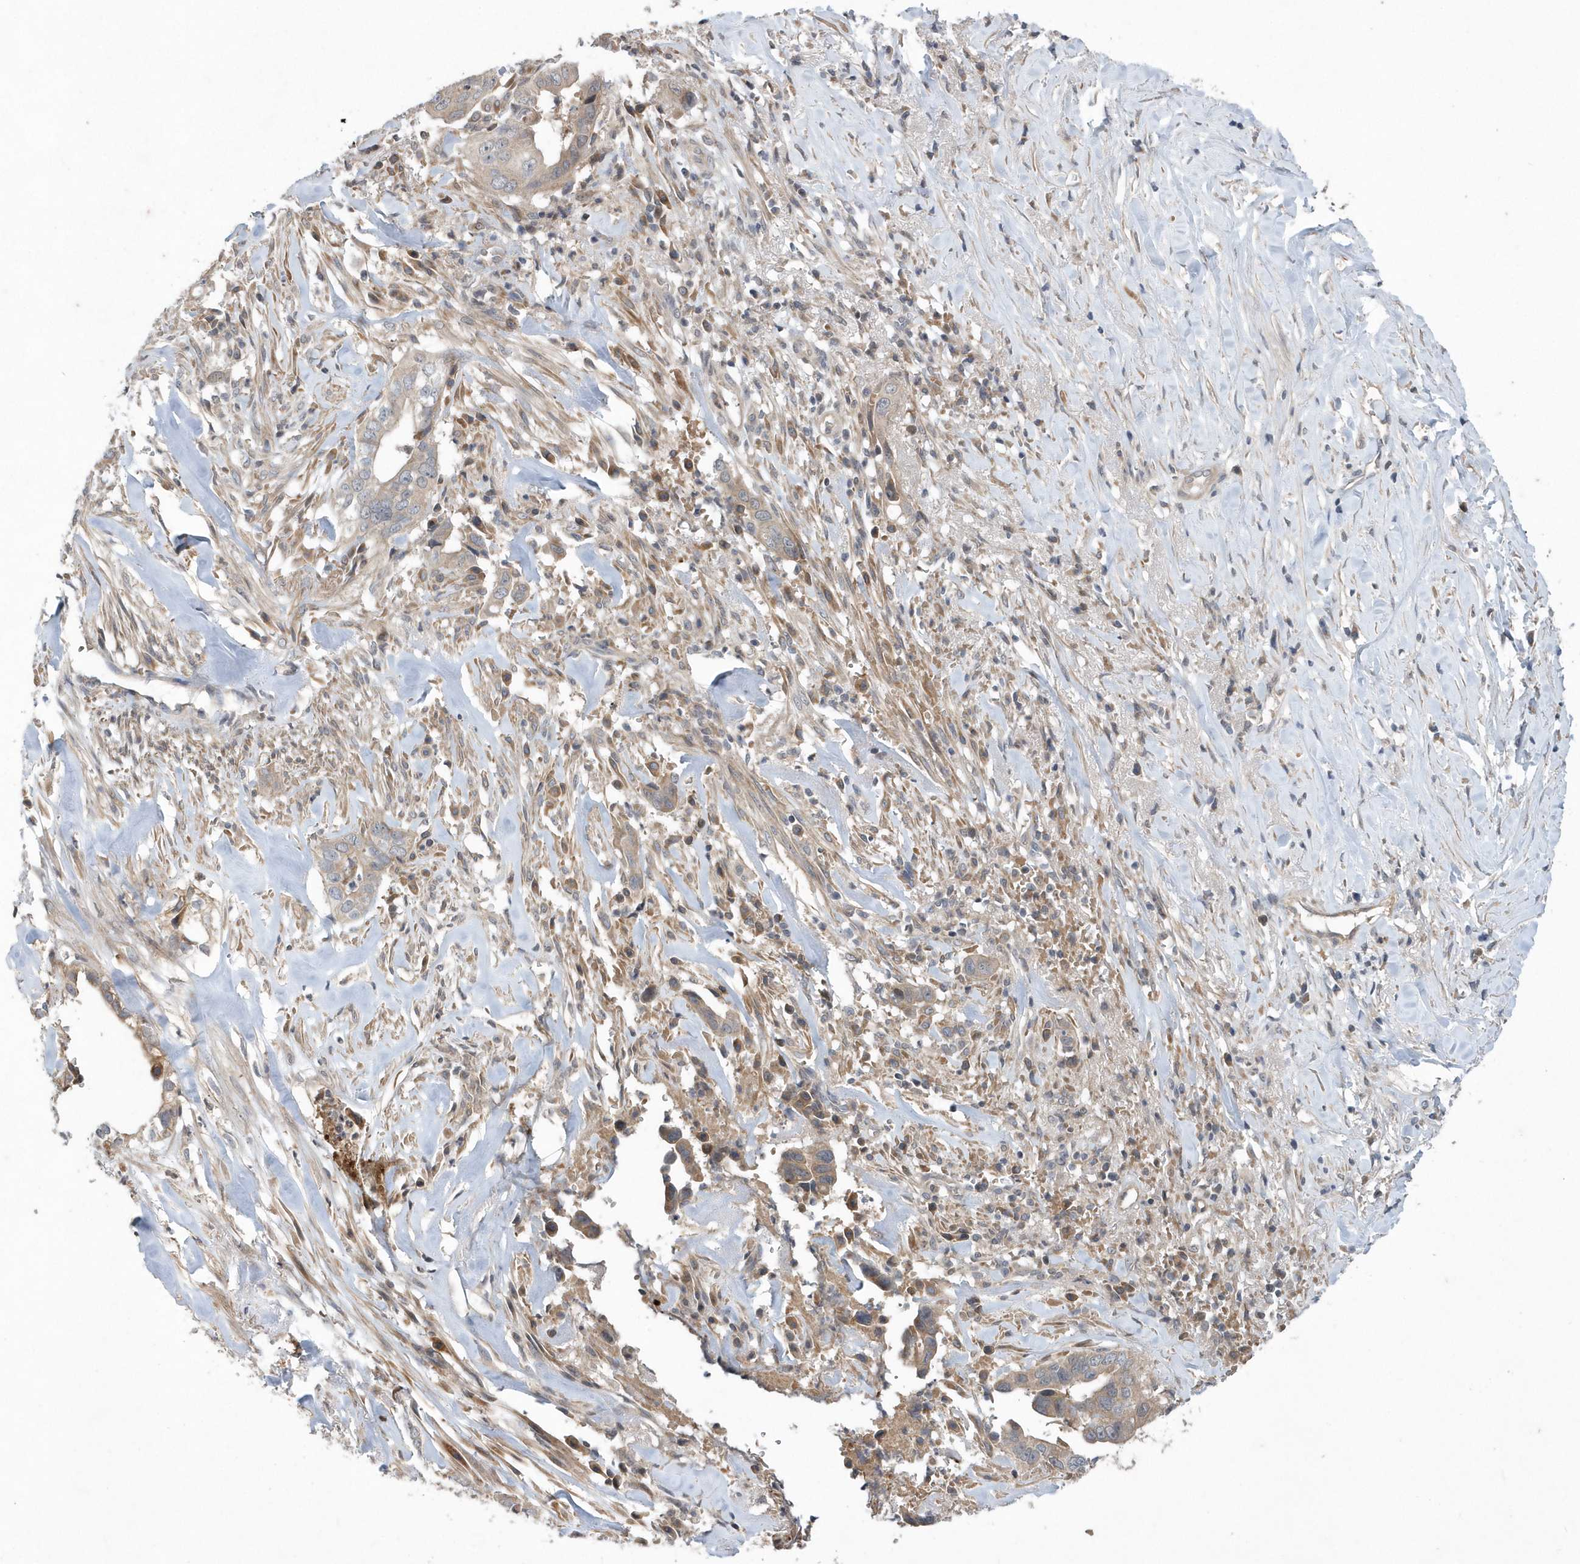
{"staining": {"intensity": "weak", "quantity": "<25%", "location": "cytoplasmic/membranous"}, "tissue": "liver cancer", "cell_type": "Tumor cells", "image_type": "cancer", "snomed": [{"axis": "morphology", "description": "Cholangiocarcinoma"}, {"axis": "topography", "description": "Liver"}], "caption": "Immunohistochemistry (IHC) image of neoplastic tissue: human cholangiocarcinoma (liver) stained with DAB demonstrates no significant protein staining in tumor cells. (DAB immunohistochemistry, high magnification).", "gene": "HMGCS1", "patient": {"sex": "female", "age": 79}}